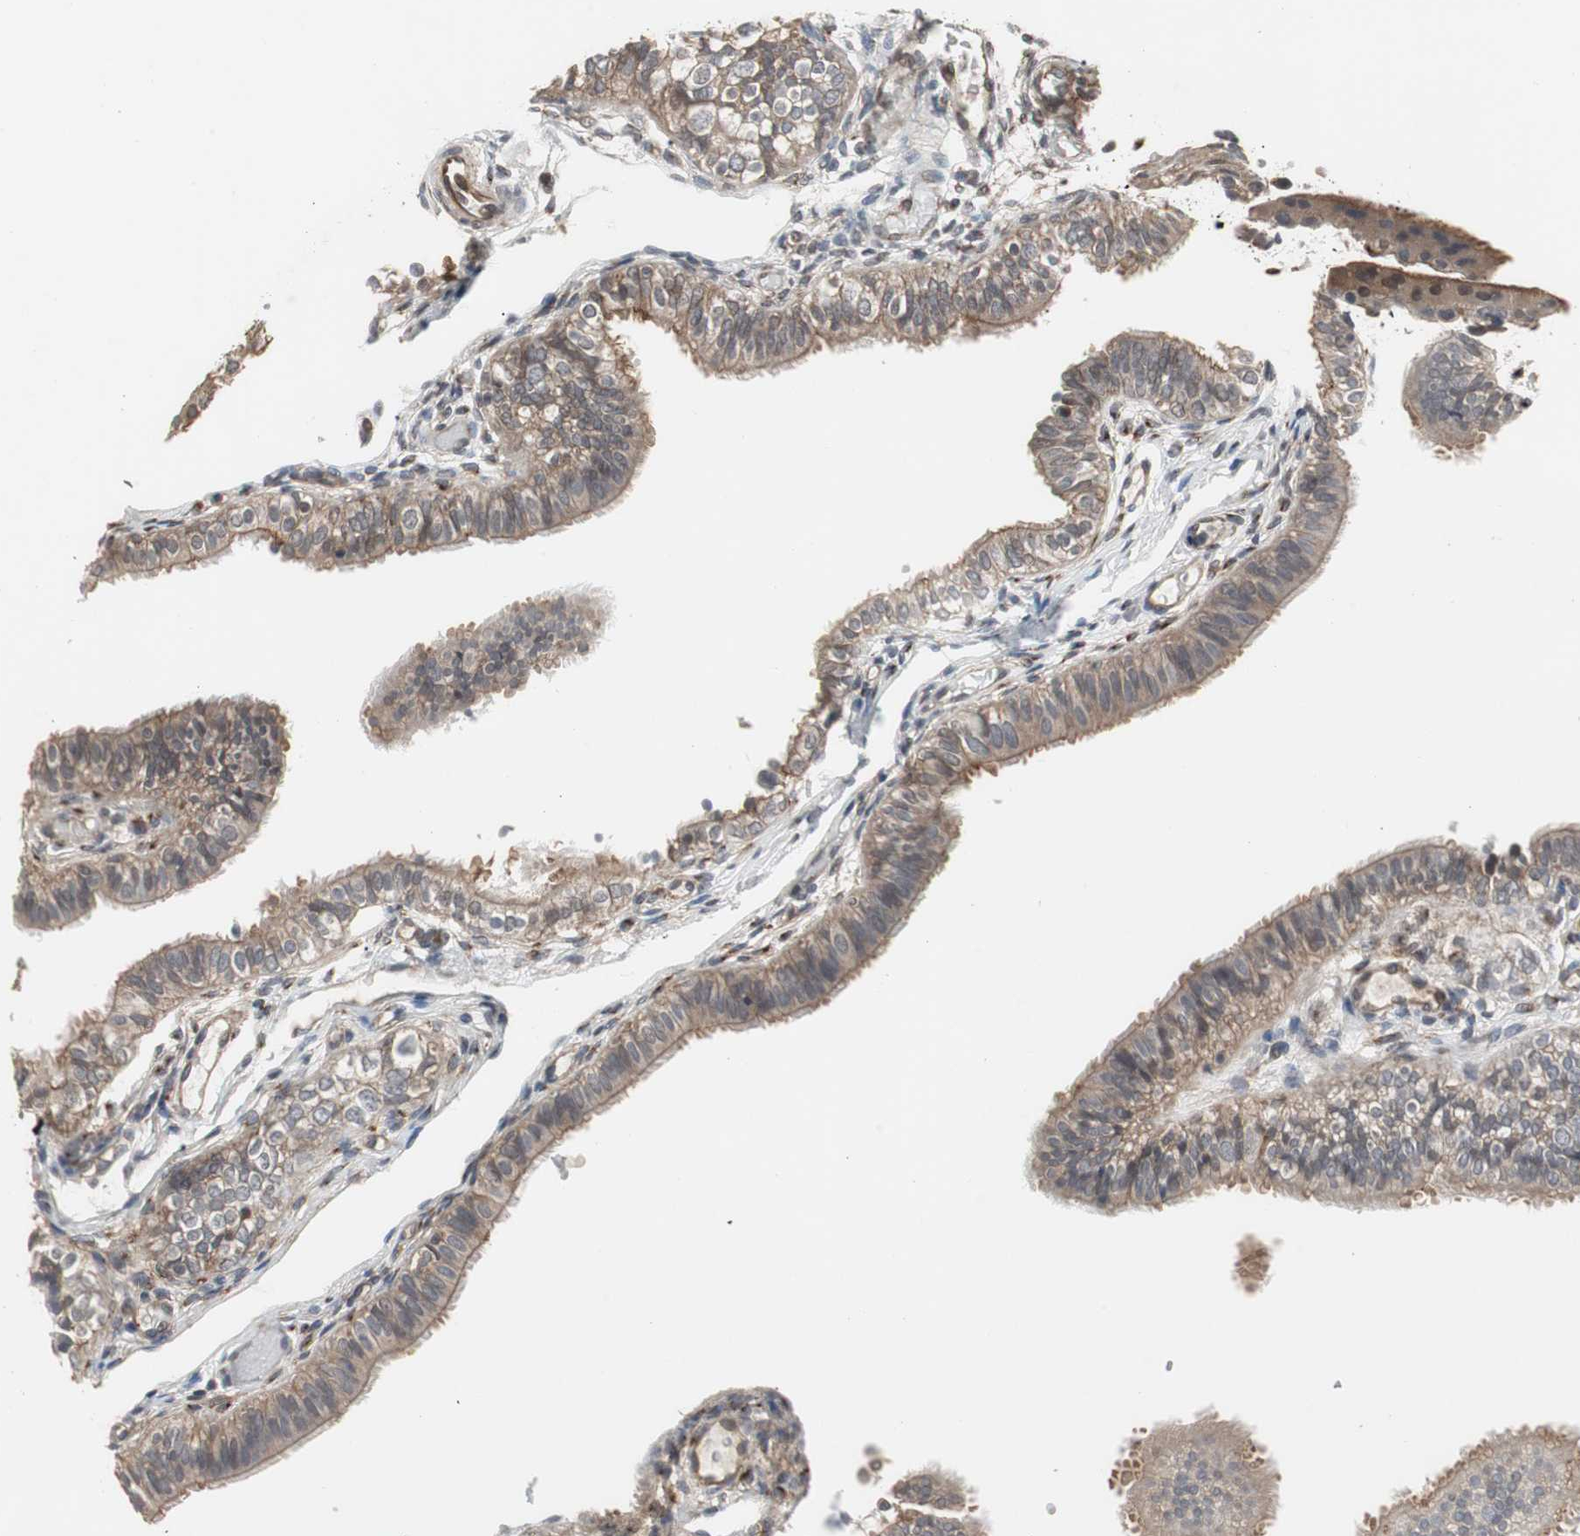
{"staining": {"intensity": "moderate", "quantity": ">75%", "location": "cytoplasmic/membranous"}, "tissue": "fallopian tube", "cell_type": "Glandular cells", "image_type": "normal", "snomed": [{"axis": "morphology", "description": "Normal tissue, NOS"}, {"axis": "morphology", "description": "Dermoid, NOS"}, {"axis": "topography", "description": "Fallopian tube"}], "caption": "Immunohistochemistry micrograph of unremarkable fallopian tube stained for a protein (brown), which shows medium levels of moderate cytoplasmic/membranous positivity in about >75% of glandular cells.", "gene": "ATP2B2", "patient": {"sex": "female", "age": 33}}